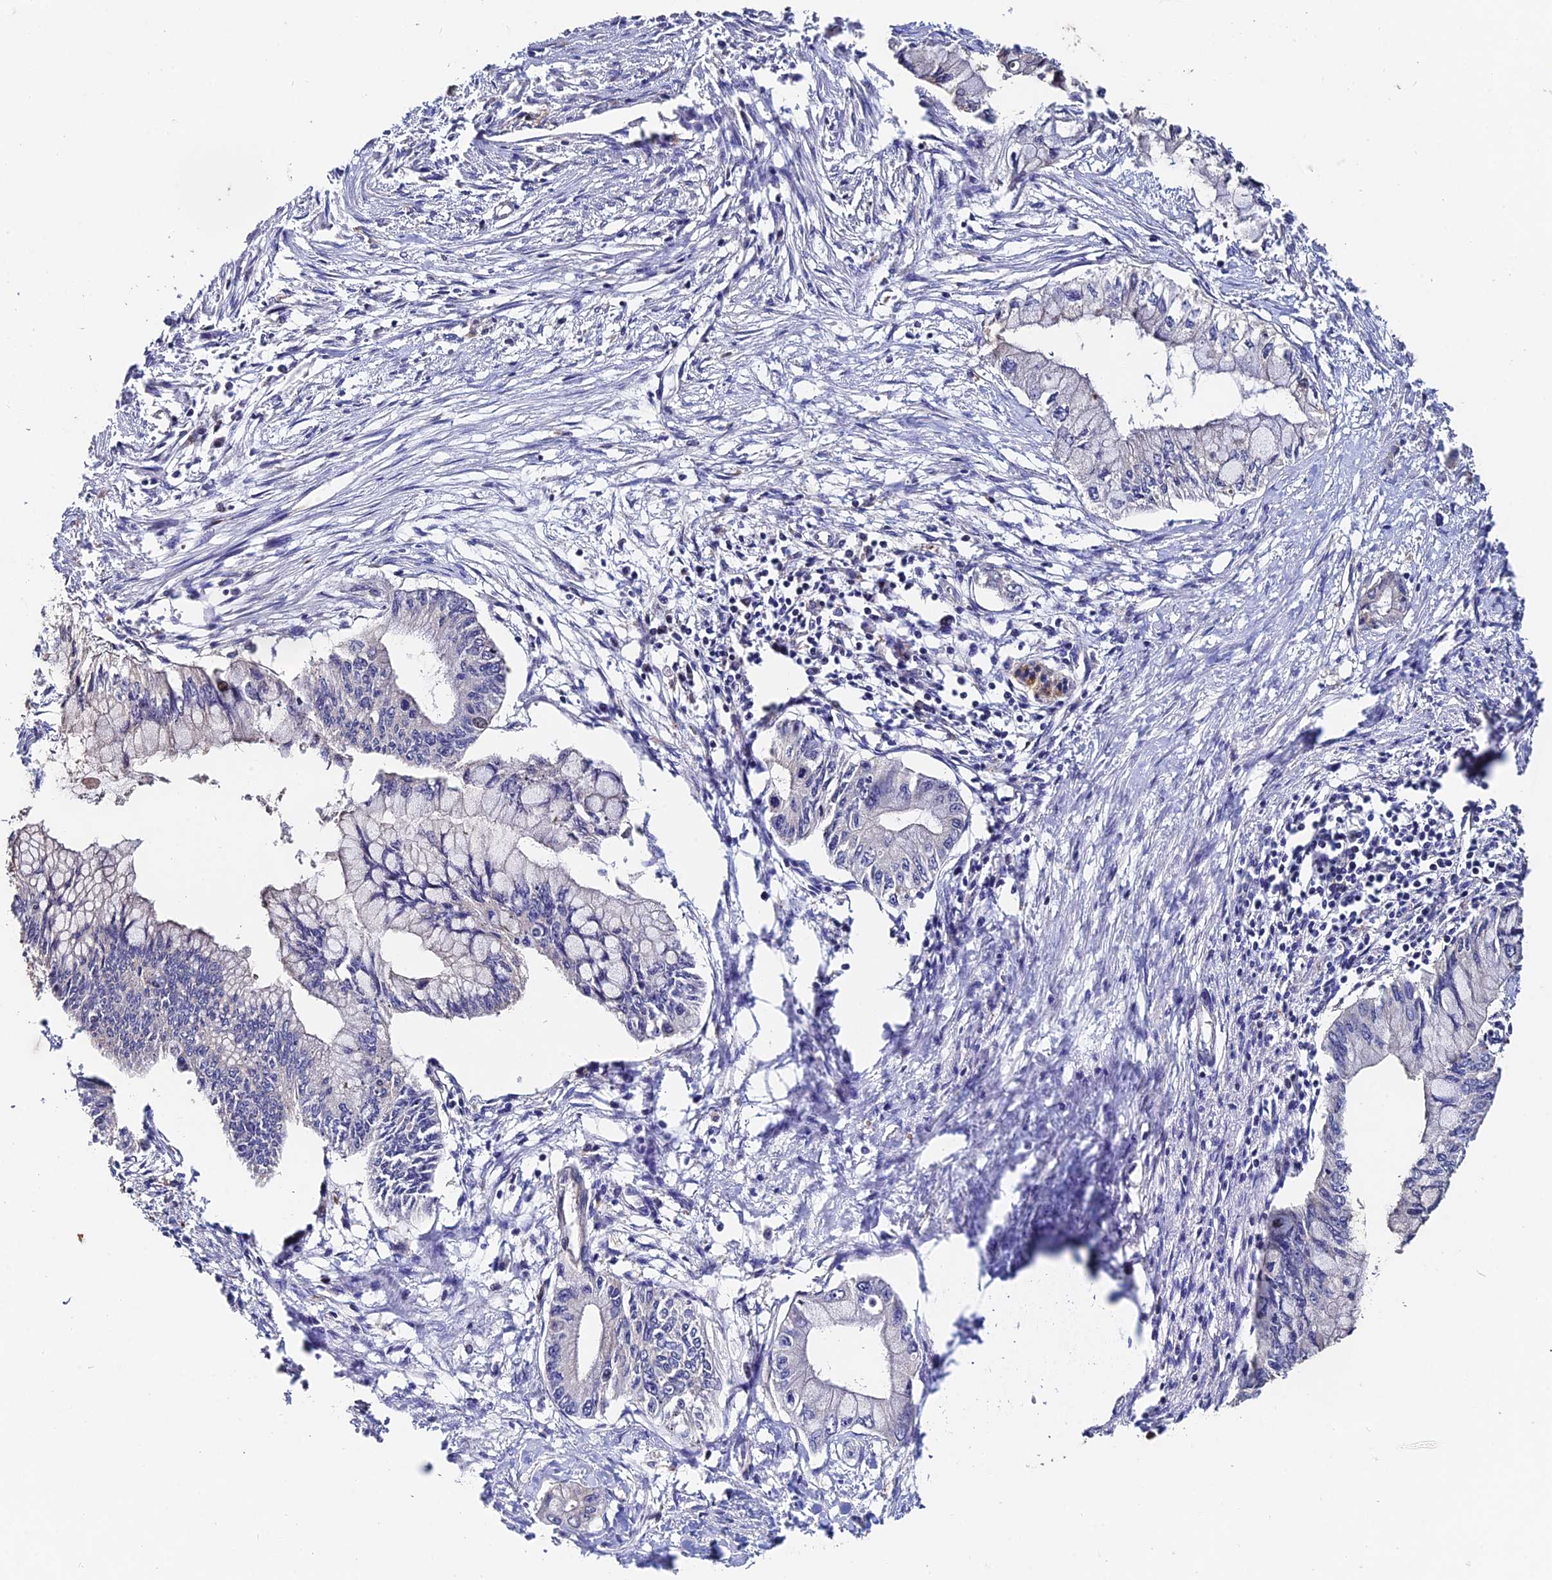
{"staining": {"intensity": "negative", "quantity": "none", "location": "none"}, "tissue": "pancreatic cancer", "cell_type": "Tumor cells", "image_type": "cancer", "snomed": [{"axis": "morphology", "description": "Adenocarcinoma, NOS"}, {"axis": "topography", "description": "Pancreas"}], "caption": "This photomicrograph is of pancreatic cancer (adenocarcinoma) stained with immunohistochemistry to label a protein in brown with the nuclei are counter-stained blue. There is no staining in tumor cells.", "gene": "ACTR5", "patient": {"sex": "male", "age": 48}}